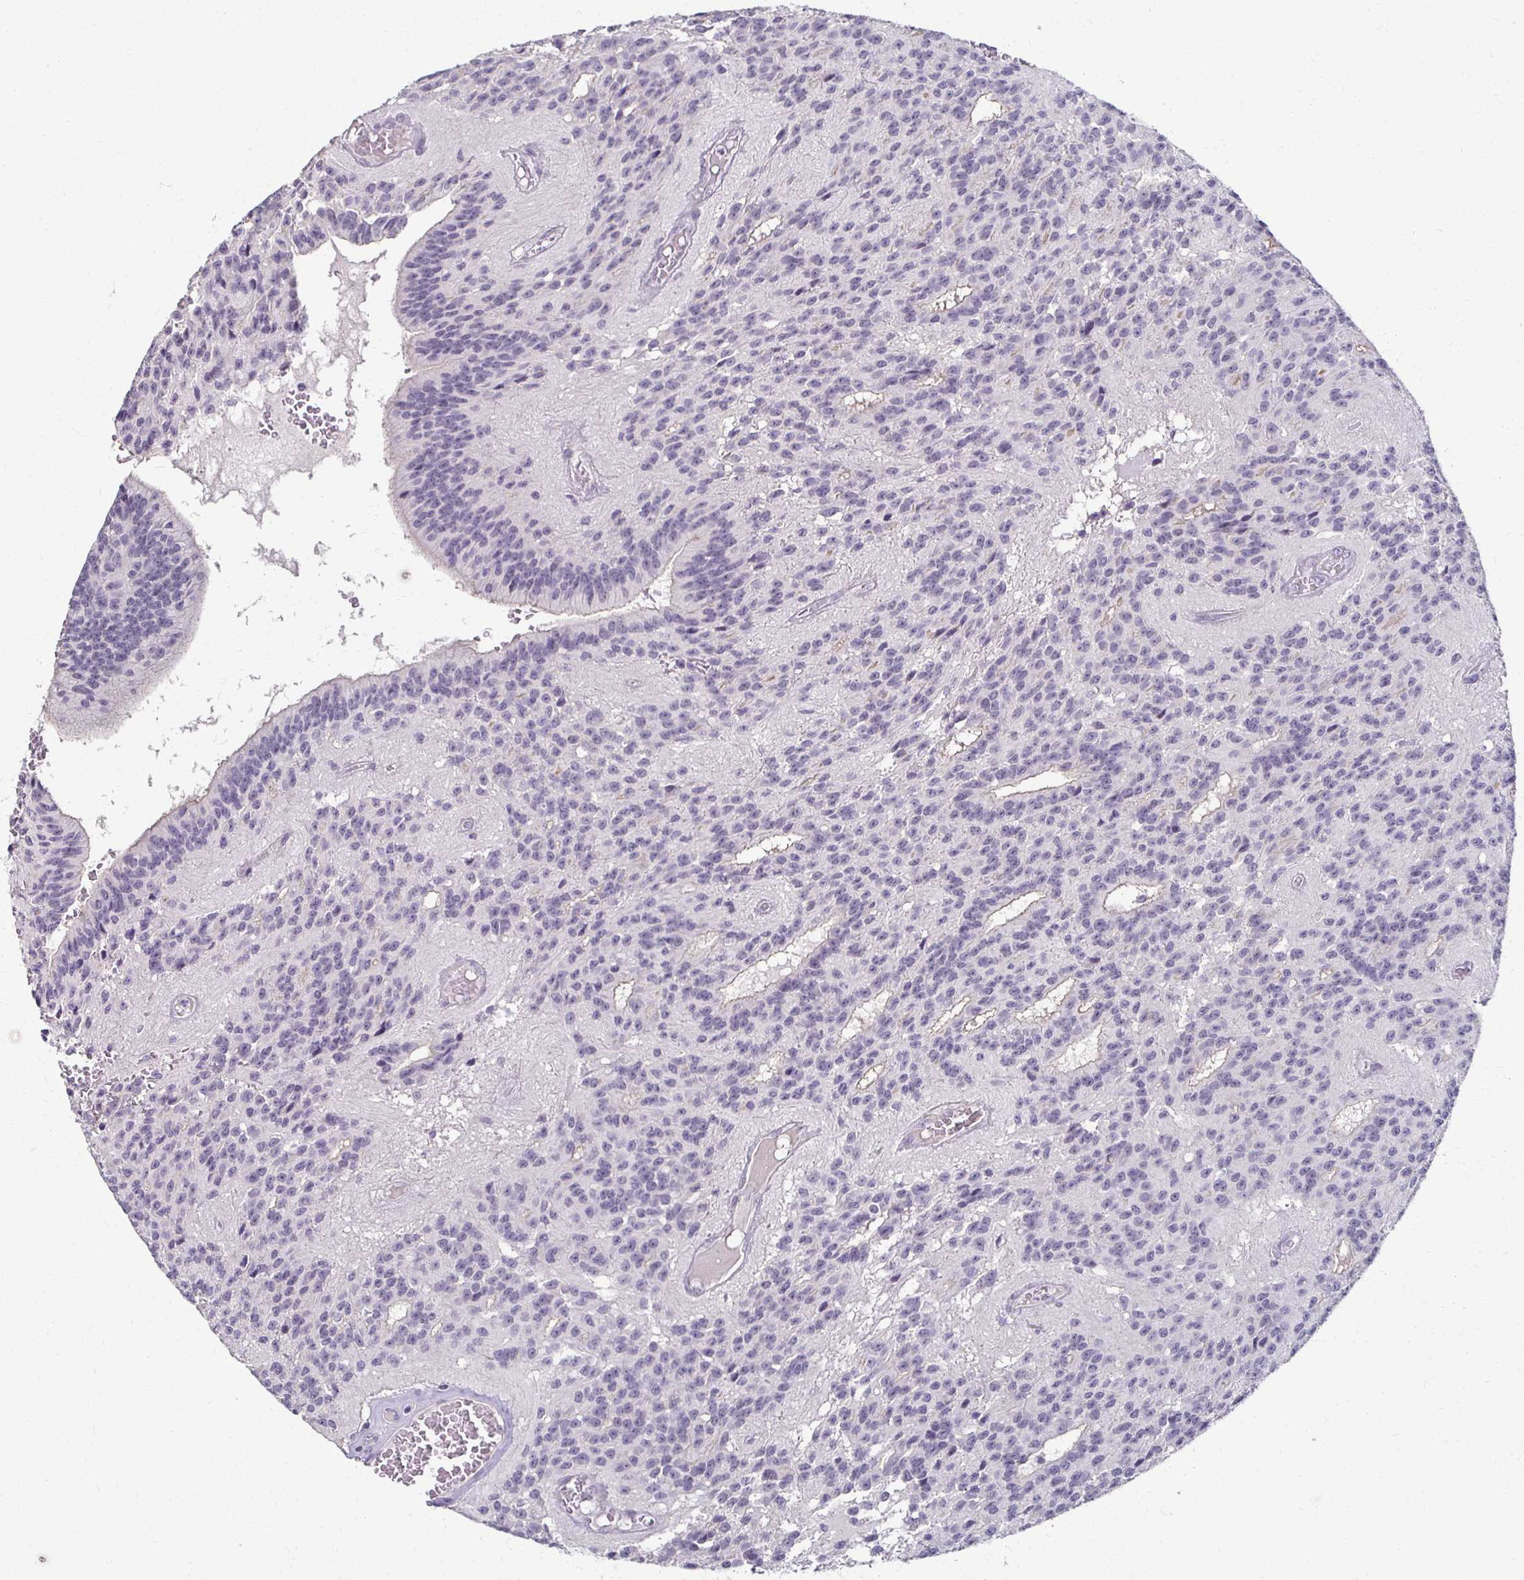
{"staining": {"intensity": "negative", "quantity": "none", "location": "none"}, "tissue": "glioma", "cell_type": "Tumor cells", "image_type": "cancer", "snomed": [{"axis": "morphology", "description": "Glioma, malignant, Low grade"}, {"axis": "topography", "description": "Brain"}], "caption": "Tumor cells show no significant expression in malignant glioma (low-grade). (Immunohistochemistry (ihc), brightfield microscopy, high magnification).", "gene": "FOXO4", "patient": {"sex": "male", "age": 31}}